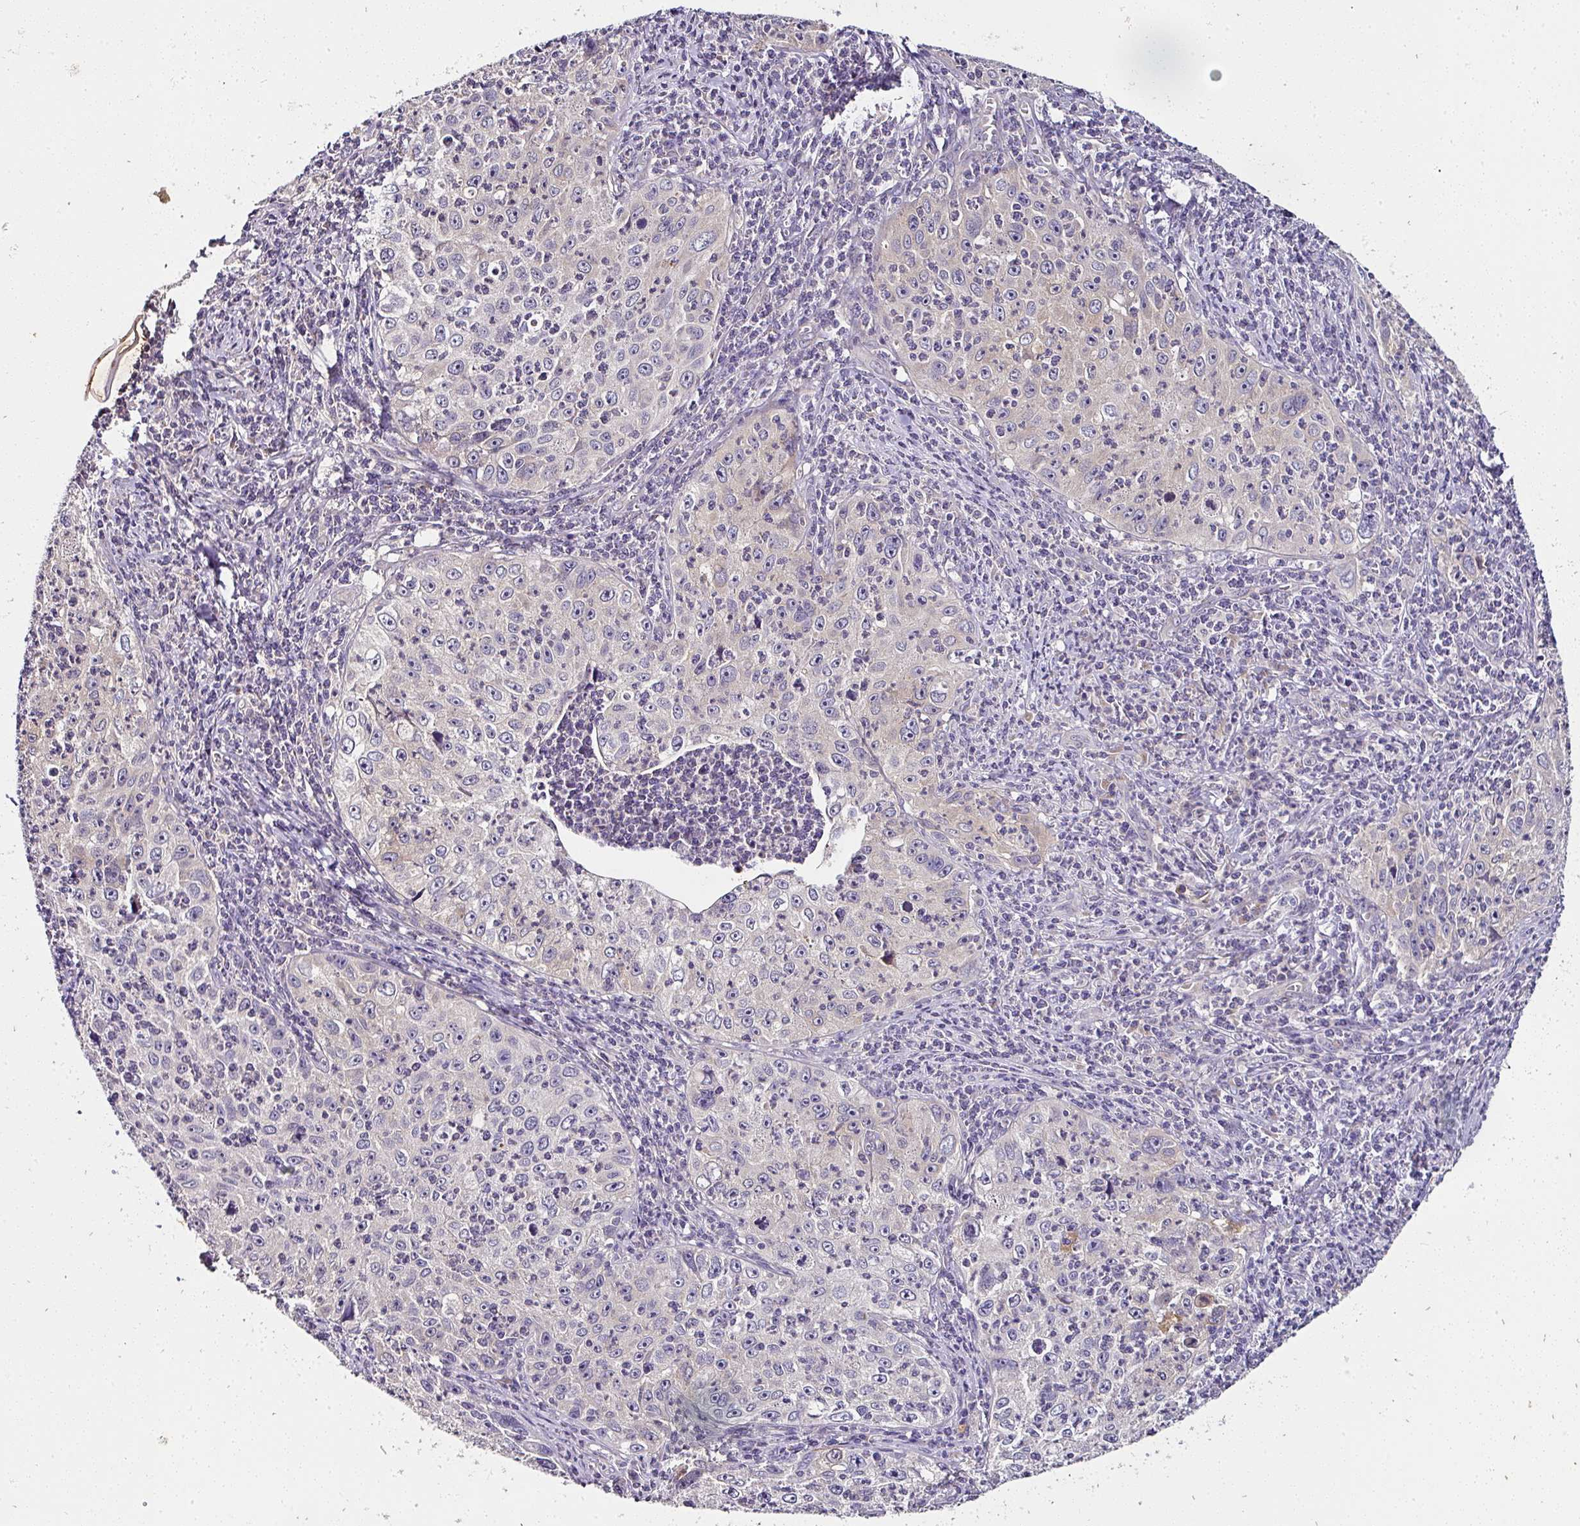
{"staining": {"intensity": "moderate", "quantity": "<25%", "location": "cytoplasmic/membranous"}, "tissue": "cervical cancer", "cell_type": "Tumor cells", "image_type": "cancer", "snomed": [{"axis": "morphology", "description": "Squamous cell carcinoma, NOS"}, {"axis": "topography", "description": "Cervix"}], "caption": "Tumor cells reveal low levels of moderate cytoplasmic/membranous positivity in about <25% of cells in human cervical cancer.", "gene": "SKIC2", "patient": {"sex": "female", "age": 30}}